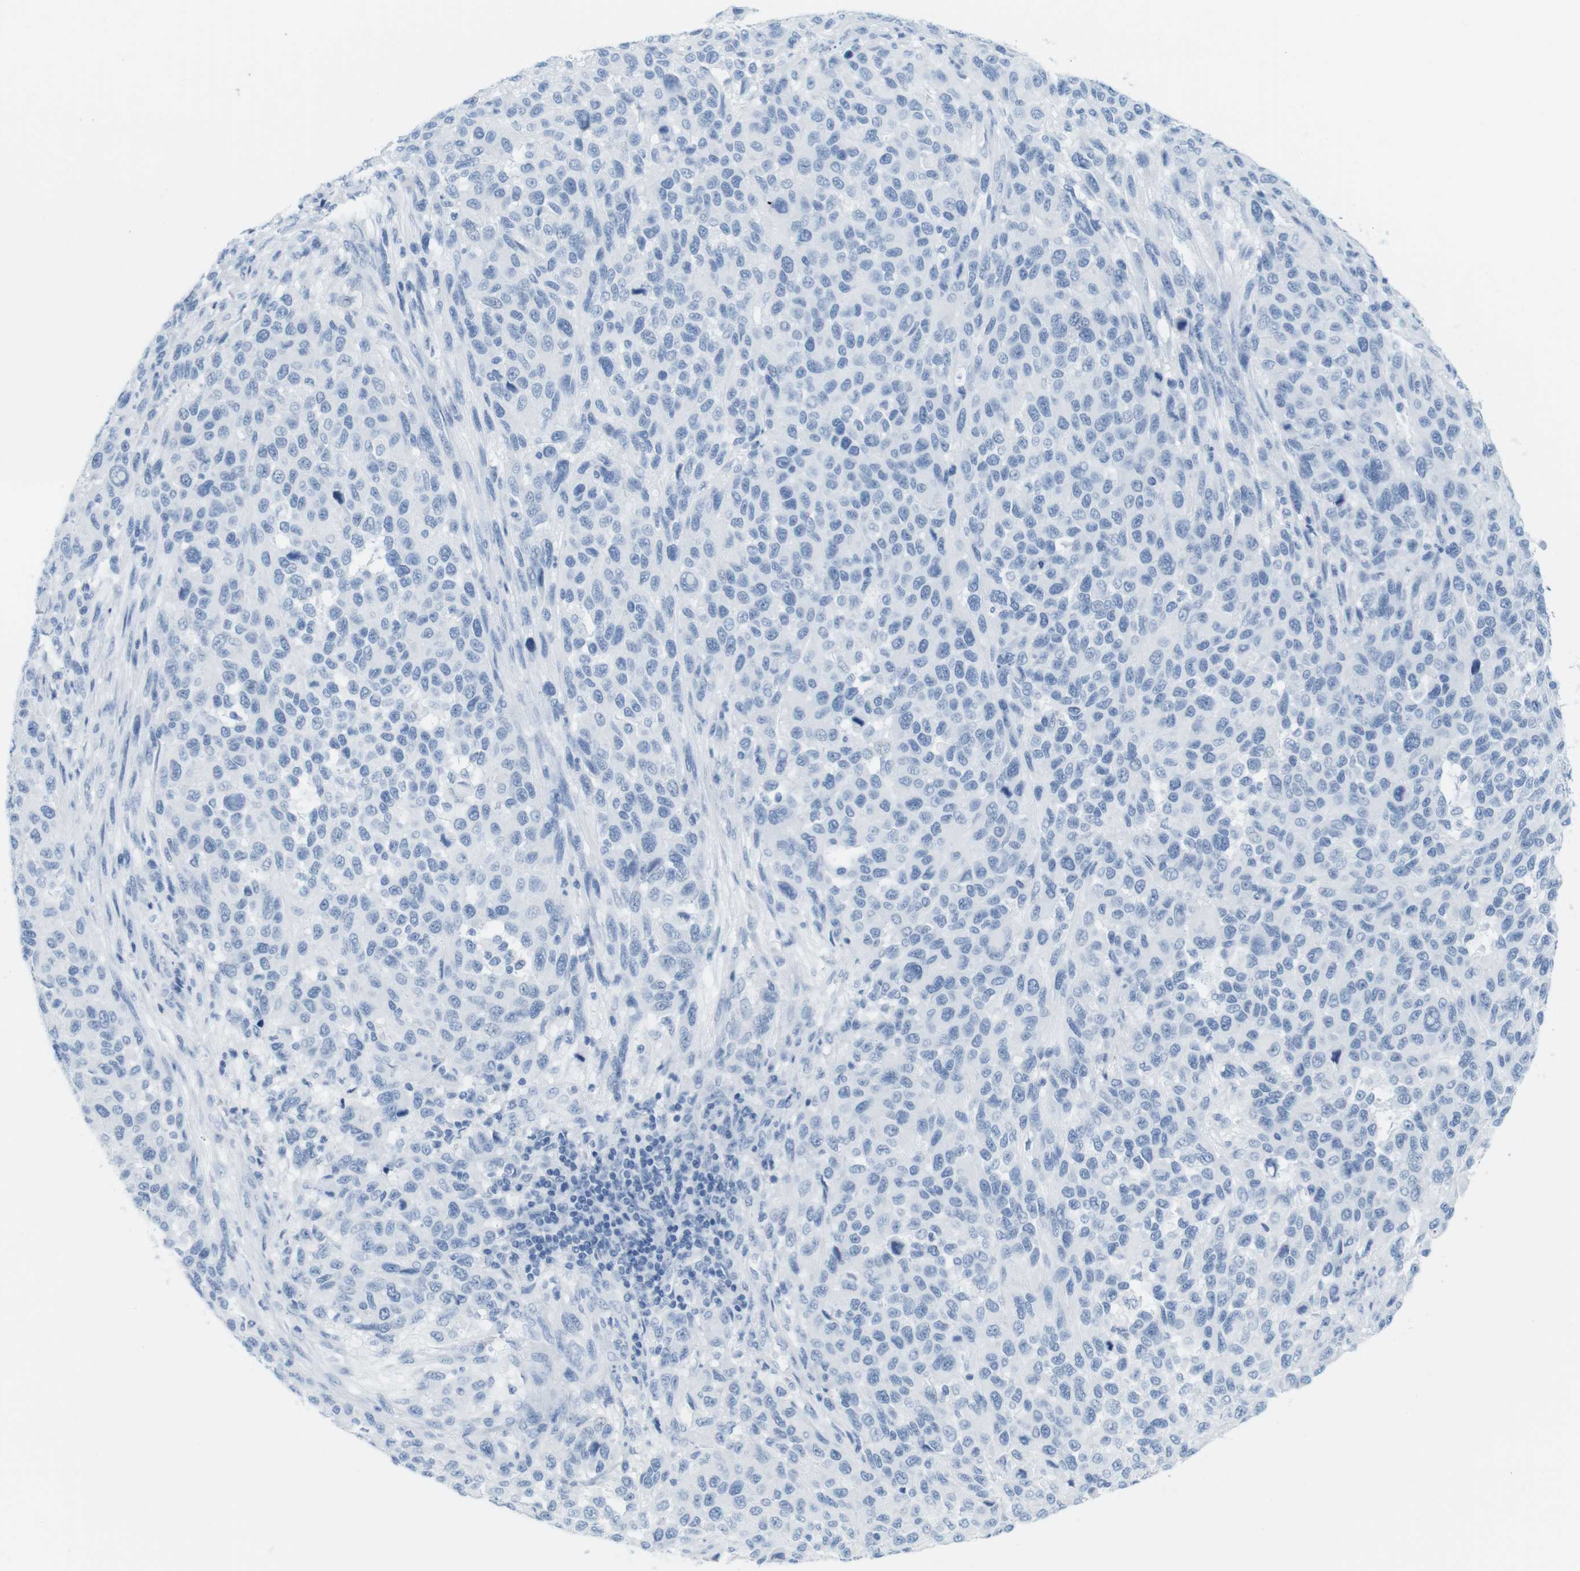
{"staining": {"intensity": "negative", "quantity": "none", "location": "none"}, "tissue": "melanoma", "cell_type": "Tumor cells", "image_type": "cancer", "snomed": [{"axis": "morphology", "description": "Malignant melanoma, Metastatic site"}, {"axis": "topography", "description": "Lymph node"}], "caption": "An immunohistochemistry image of malignant melanoma (metastatic site) is shown. There is no staining in tumor cells of malignant melanoma (metastatic site).", "gene": "TNNT2", "patient": {"sex": "male", "age": 61}}